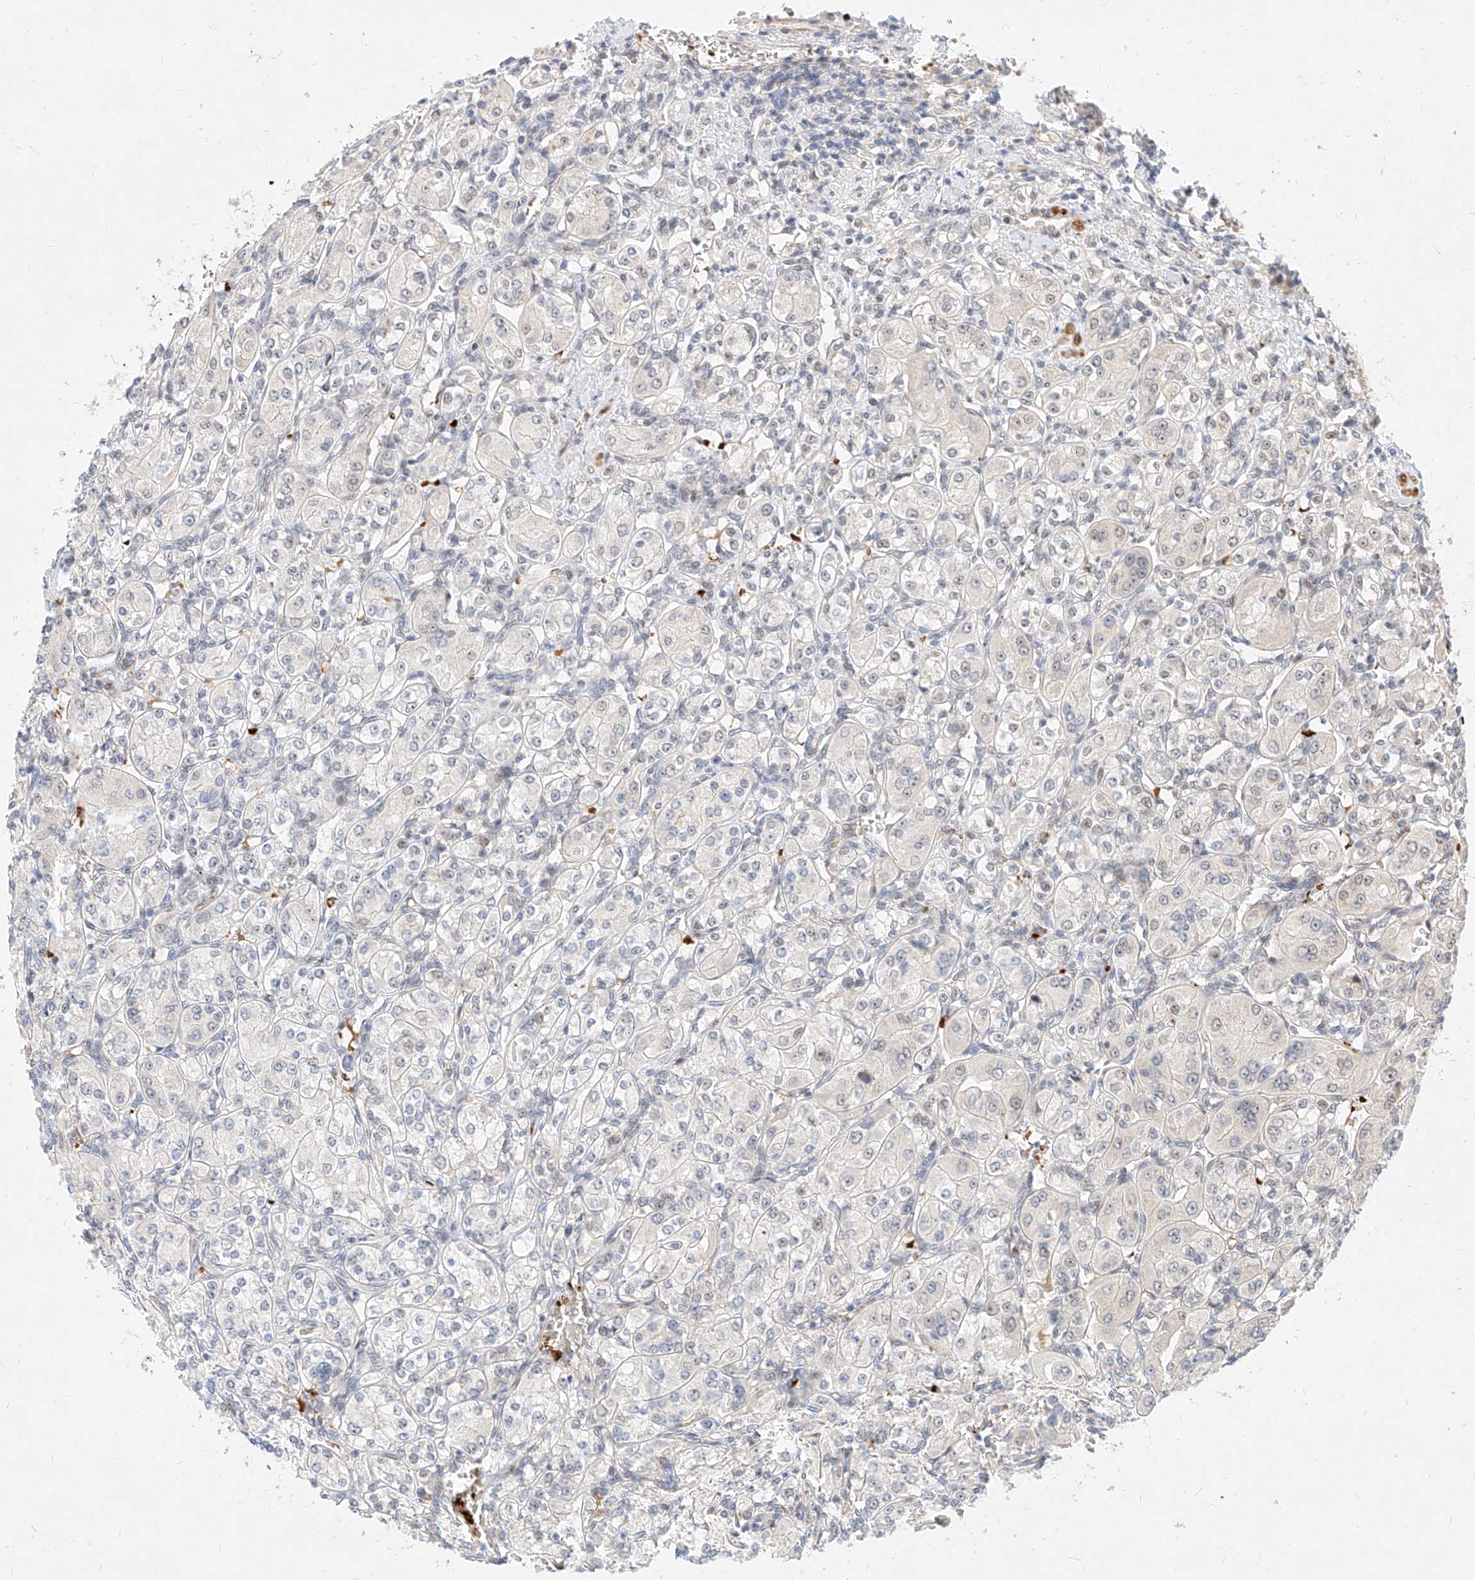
{"staining": {"intensity": "weak", "quantity": "<25%", "location": "nuclear"}, "tissue": "renal cancer", "cell_type": "Tumor cells", "image_type": "cancer", "snomed": [{"axis": "morphology", "description": "Adenocarcinoma, NOS"}, {"axis": "topography", "description": "Kidney"}], "caption": "Adenocarcinoma (renal) was stained to show a protein in brown. There is no significant positivity in tumor cells.", "gene": "CBX8", "patient": {"sex": "male", "age": 77}}